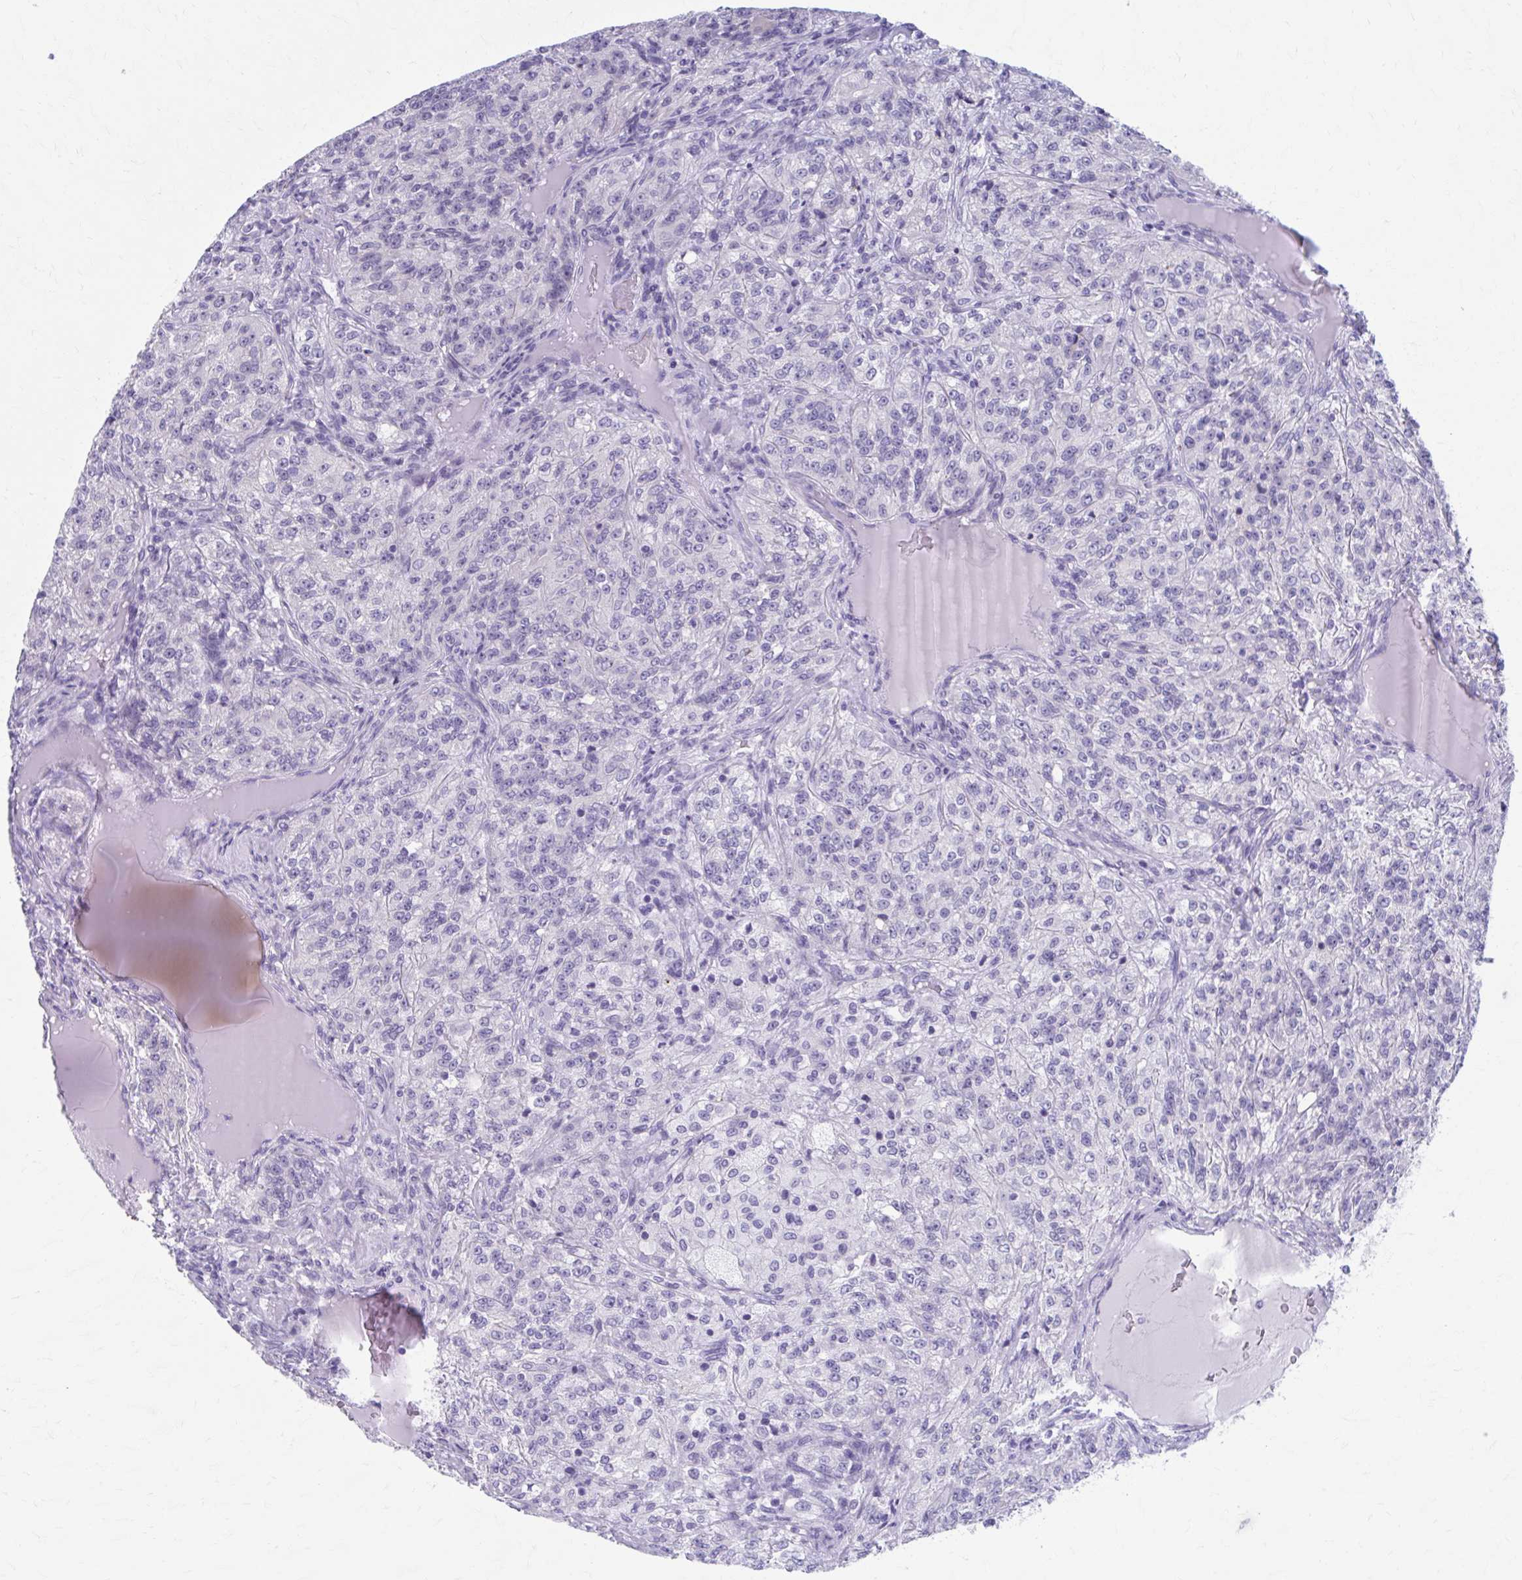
{"staining": {"intensity": "moderate", "quantity": "<25%", "location": "nuclear"}, "tissue": "renal cancer", "cell_type": "Tumor cells", "image_type": "cancer", "snomed": [{"axis": "morphology", "description": "Adenocarcinoma, NOS"}, {"axis": "topography", "description": "Kidney"}], "caption": "Approximately <25% of tumor cells in renal cancer (adenocarcinoma) exhibit moderate nuclear protein positivity as visualized by brown immunohistochemical staining.", "gene": "CCDC105", "patient": {"sex": "female", "age": 63}}